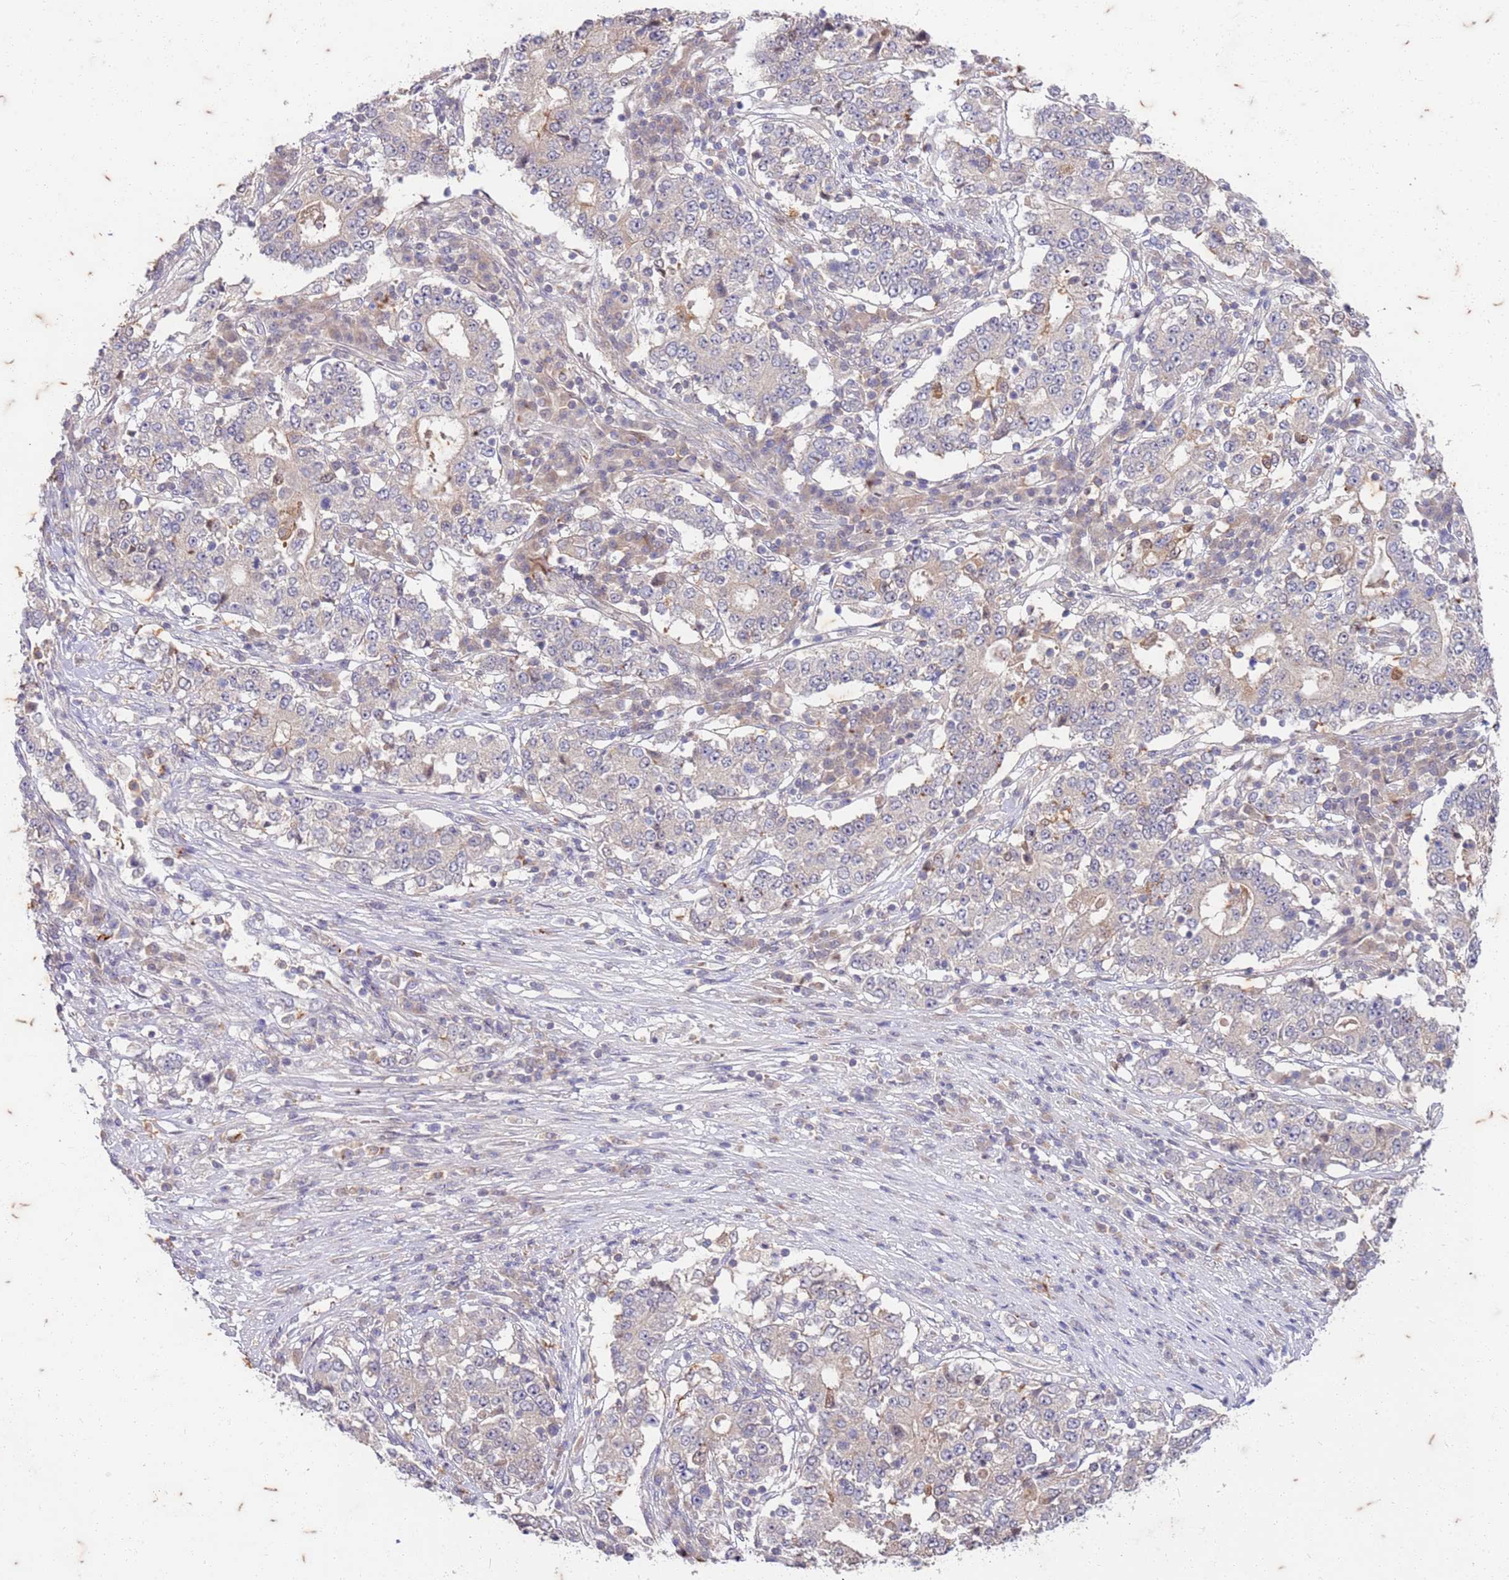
{"staining": {"intensity": "negative", "quantity": "none", "location": "none"}, "tissue": "stomach cancer", "cell_type": "Tumor cells", "image_type": "cancer", "snomed": [{"axis": "morphology", "description": "Adenocarcinoma, NOS"}, {"axis": "topography", "description": "Stomach"}], "caption": "Protein analysis of stomach cancer (adenocarcinoma) exhibits no significant positivity in tumor cells.", "gene": "RAPGEF3", "patient": {"sex": "male", "age": 59}}